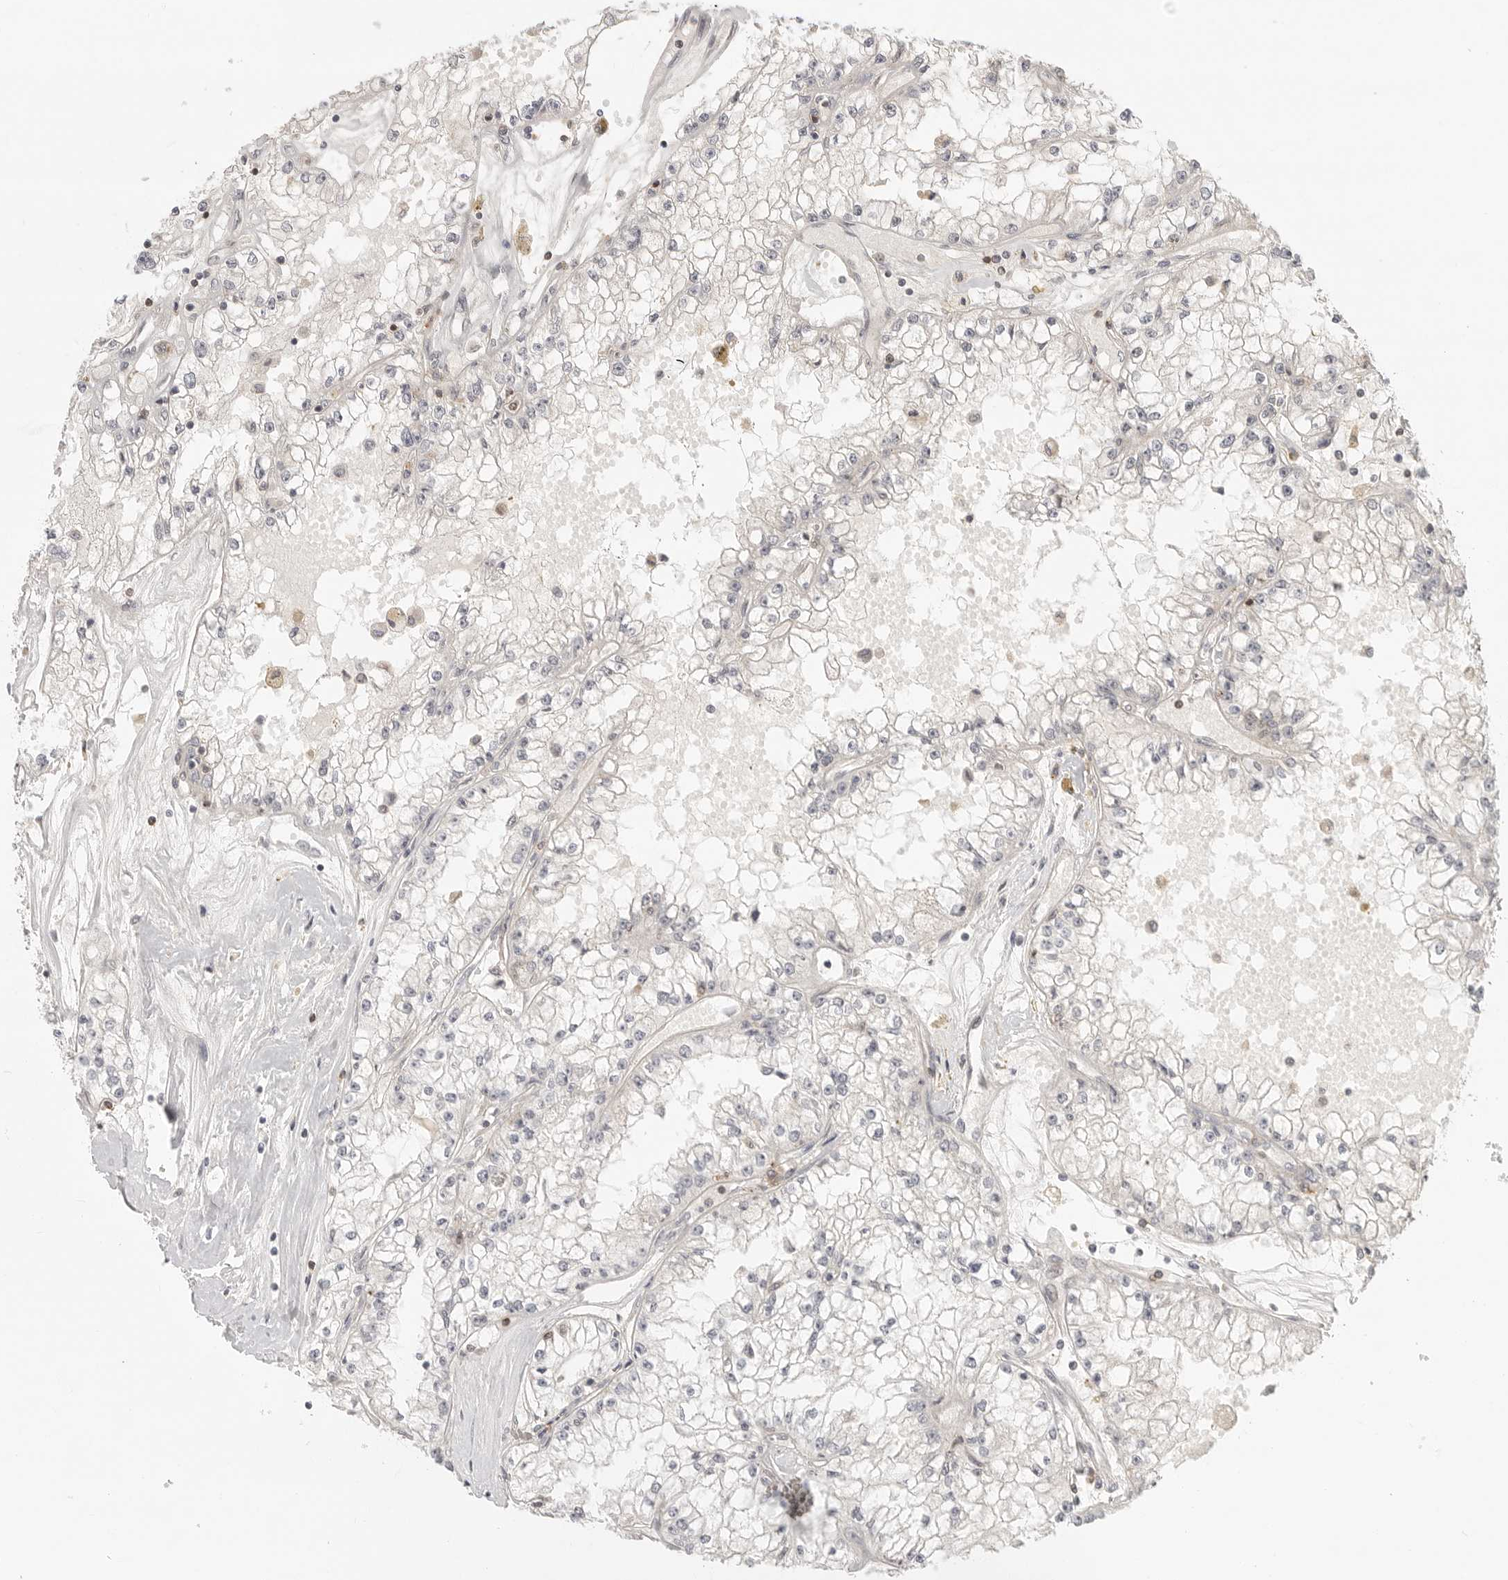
{"staining": {"intensity": "negative", "quantity": "none", "location": "none"}, "tissue": "renal cancer", "cell_type": "Tumor cells", "image_type": "cancer", "snomed": [{"axis": "morphology", "description": "Adenocarcinoma, NOS"}, {"axis": "topography", "description": "Kidney"}], "caption": "This is a histopathology image of immunohistochemistry staining of renal cancer (adenocarcinoma), which shows no expression in tumor cells. (Brightfield microscopy of DAB (3,3'-diaminobenzidine) immunohistochemistry at high magnification).", "gene": "SH3KBP1", "patient": {"sex": "male", "age": 56}}